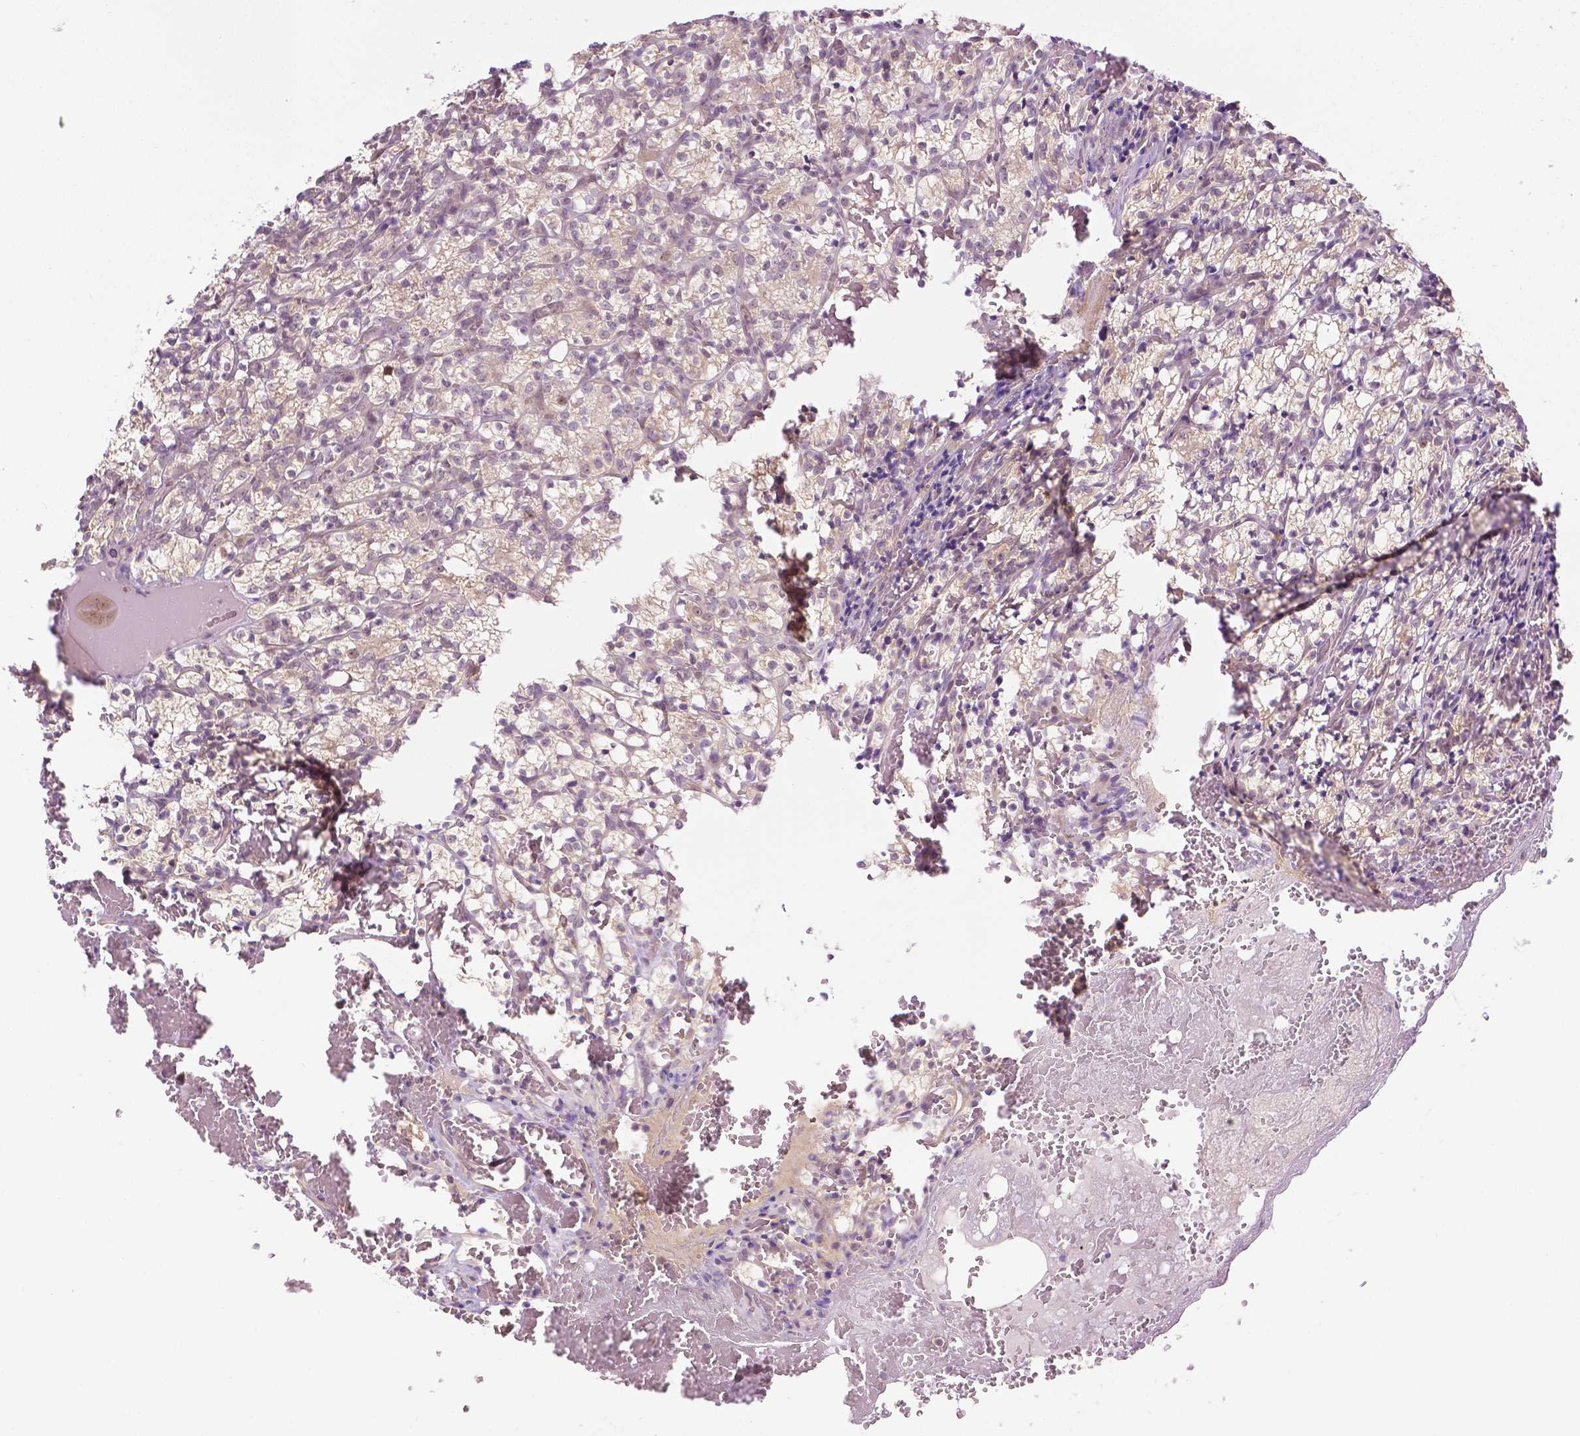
{"staining": {"intensity": "weak", "quantity": "25%-75%", "location": "cytoplasmic/membranous"}, "tissue": "renal cancer", "cell_type": "Tumor cells", "image_type": "cancer", "snomed": [{"axis": "morphology", "description": "Adenocarcinoma, NOS"}, {"axis": "topography", "description": "Kidney"}], "caption": "Adenocarcinoma (renal) stained with DAB immunohistochemistry (IHC) reveals low levels of weak cytoplasmic/membranous expression in approximately 25%-75% of tumor cells.", "gene": "DENND4A", "patient": {"sex": "female", "age": 69}}